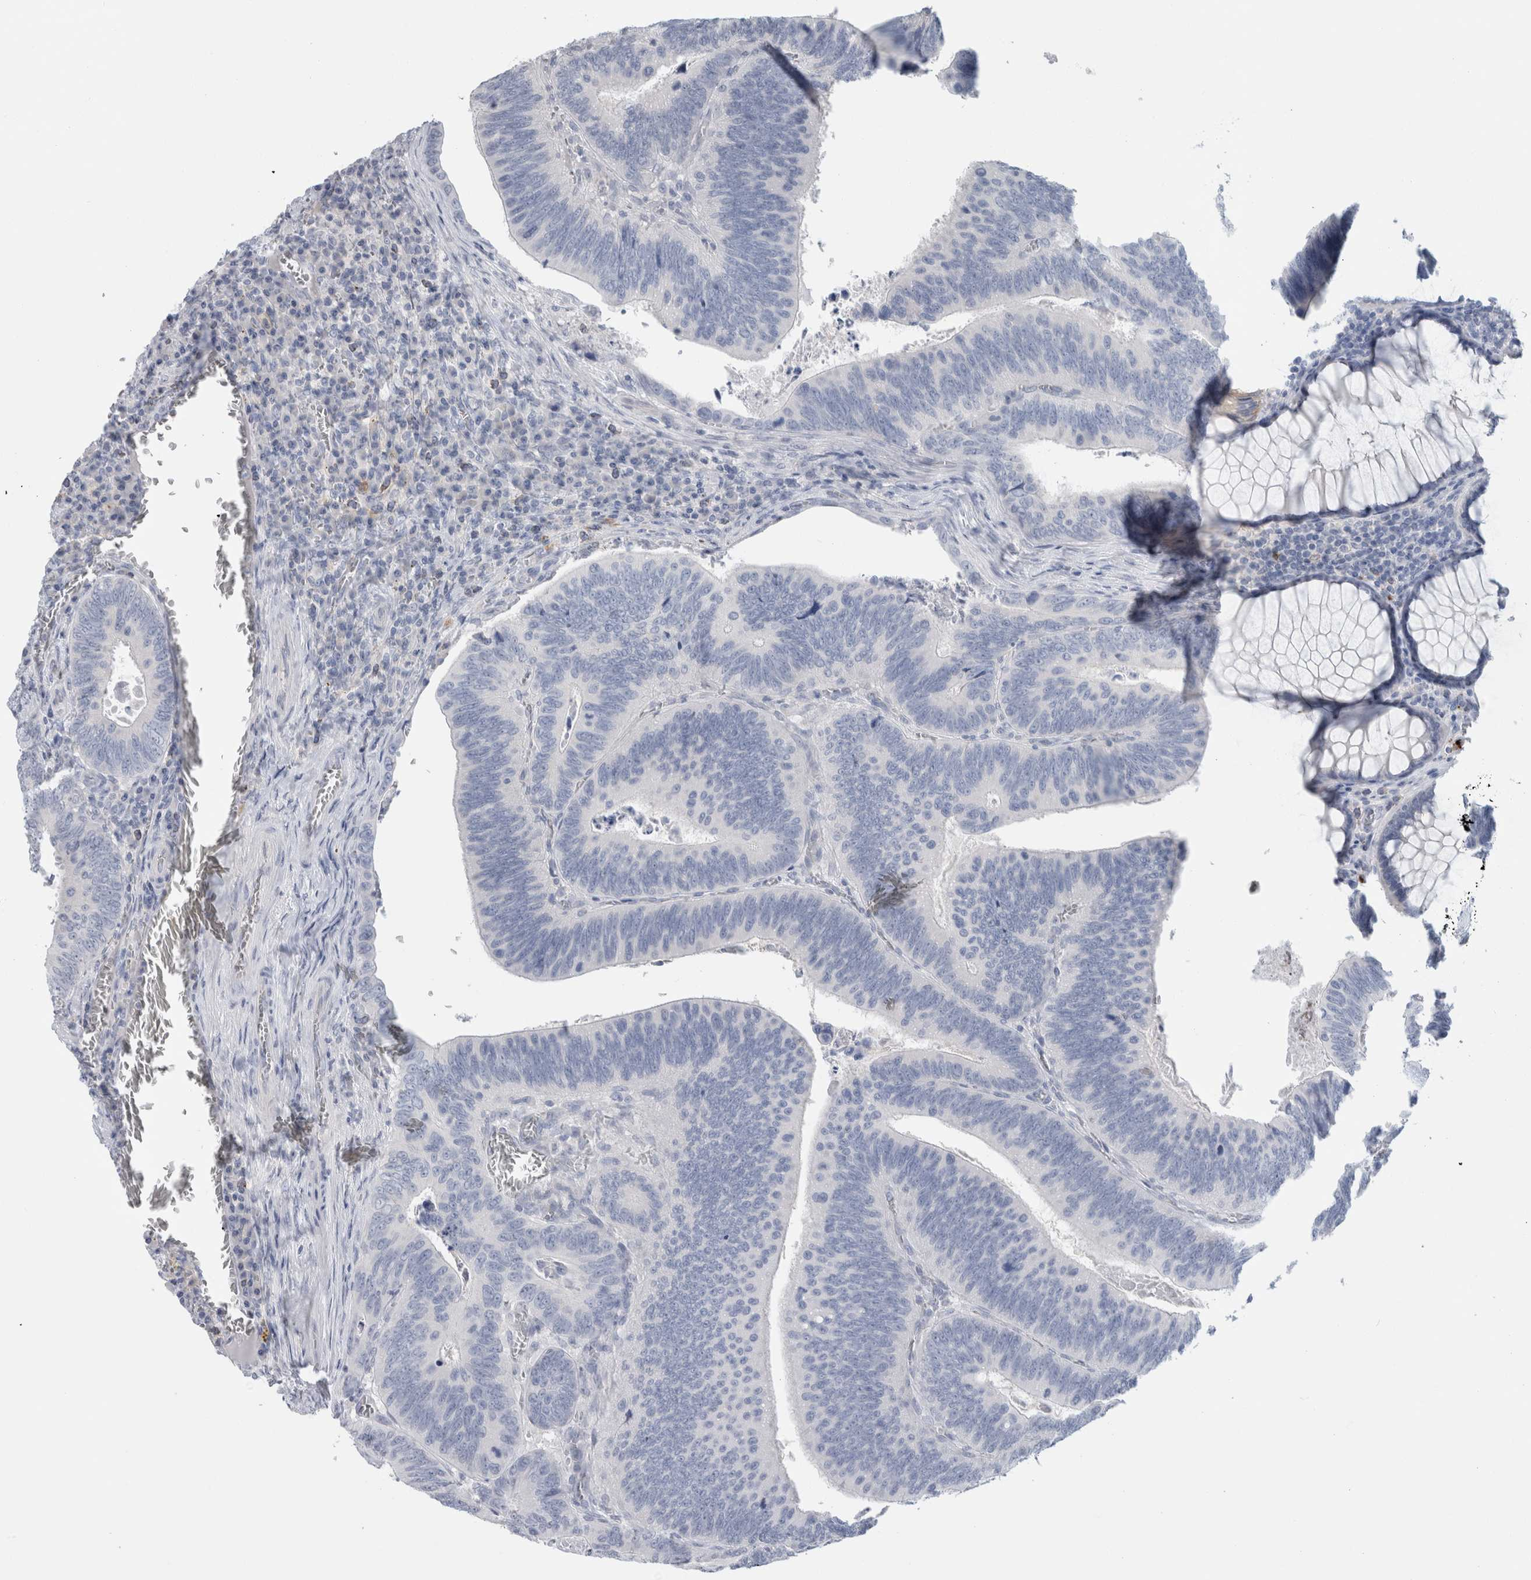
{"staining": {"intensity": "negative", "quantity": "none", "location": "none"}, "tissue": "colorectal cancer", "cell_type": "Tumor cells", "image_type": "cancer", "snomed": [{"axis": "morphology", "description": "Inflammation, NOS"}, {"axis": "morphology", "description": "Adenocarcinoma, NOS"}, {"axis": "topography", "description": "Colon"}], "caption": "Human colorectal adenocarcinoma stained for a protein using immunohistochemistry exhibits no positivity in tumor cells.", "gene": "TARBP1", "patient": {"sex": "male", "age": 72}}